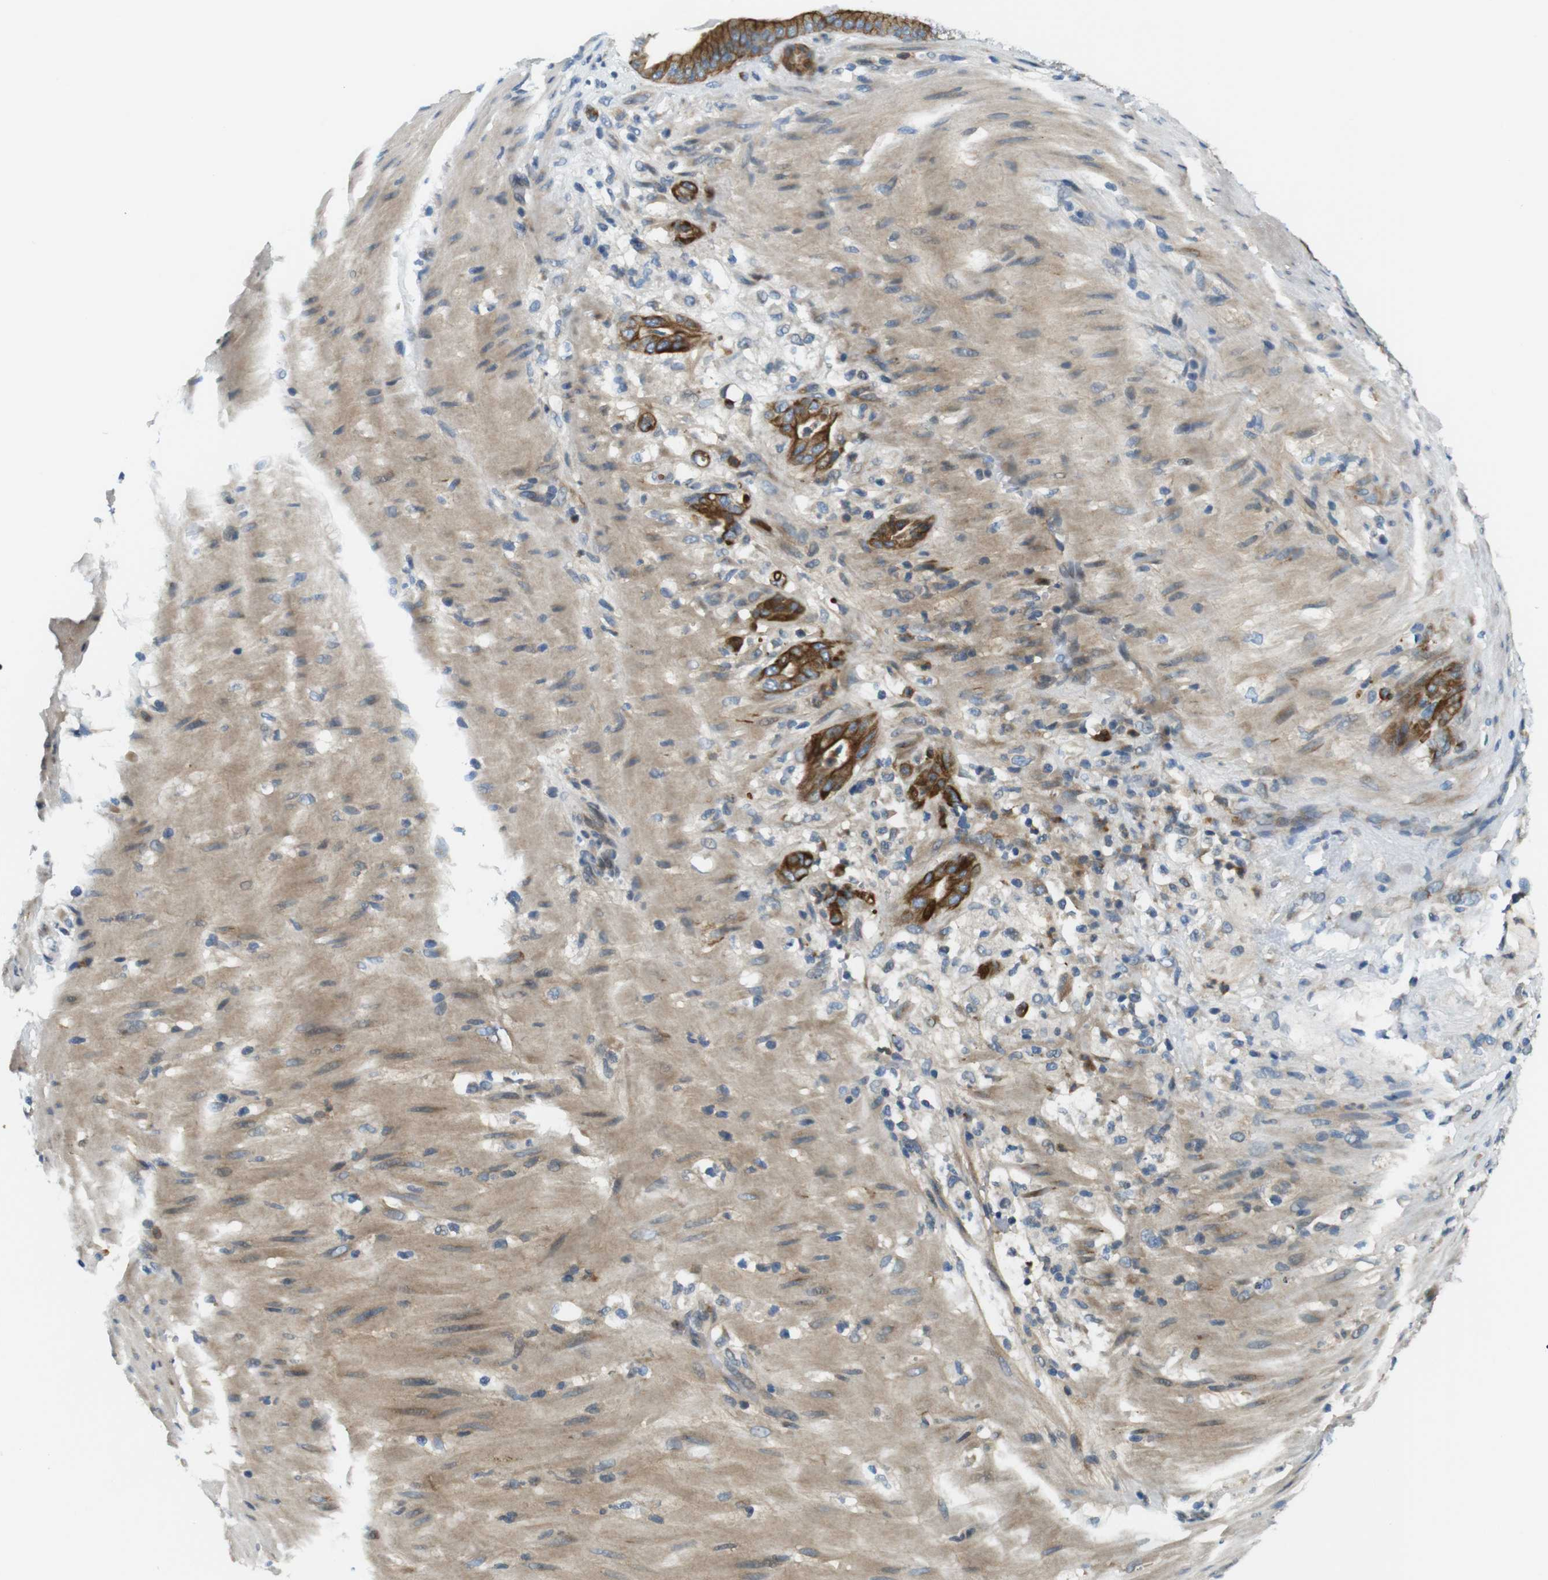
{"staining": {"intensity": "strong", "quantity": "25%-75%", "location": "cytoplasmic/membranous"}, "tissue": "pancreatic cancer", "cell_type": "Tumor cells", "image_type": "cancer", "snomed": [{"axis": "morphology", "description": "Adenocarcinoma, NOS"}, {"axis": "topography", "description": "Pancreas"}], "caption": "Immunohistochemical staining of adenocarcinoma (pancreatic) shows strong cytoplasmic/membranous protein staining in approximately 25%-75% of tumor cells. Using DAB (3,3'-diaminobenzidine) (brown) and hematoxylin (blue) stains, captured at high magnification using brightfield microscopy.", "gene": "ZDHHC3", "patient": {"sex": "male", "age": 63}}